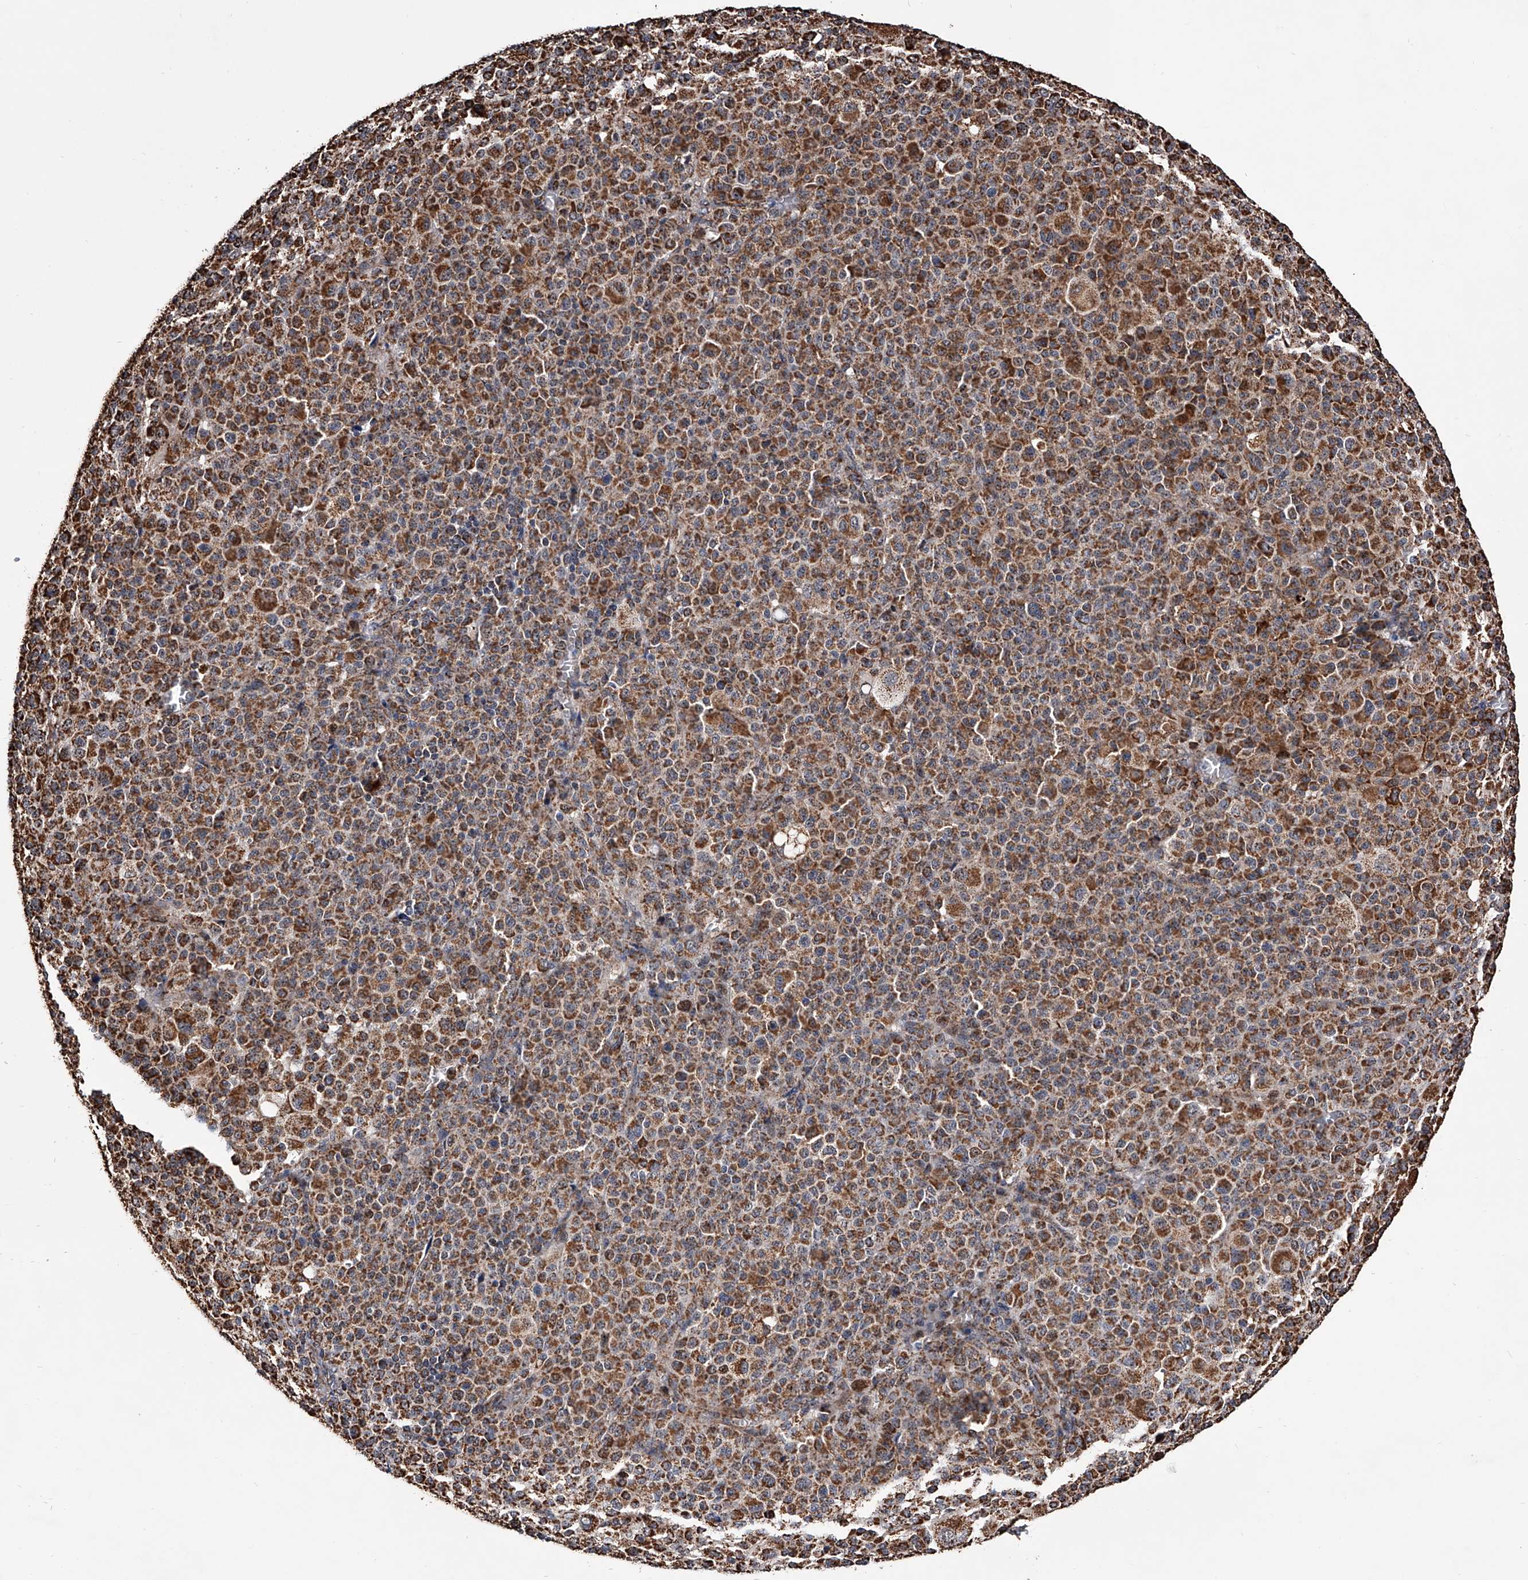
{"staining": {"intensity": "strong", "quantity": ">75%", "location": "cytoplasmic/membranous"}, "tissue": "melanoma", "cell_type": "Tumor cells", "image_type": "cancer", "snomed": [{"axis": "morphology", "description": "Malignant melanoma, Metastatic site"}, {"axis": "topography", "description": "Skin"}], "caption": "This photomicrograph displays melanoma stained with immunohistochemistry (IHC) to label a protein in brown. The cytoplasmic/membranous of tumor cells show strong positivity for the protein. Nuclei are counter-stained blue.", "gene": "SMPDL3A", "patient": {"sex": "female", "age": 74}}